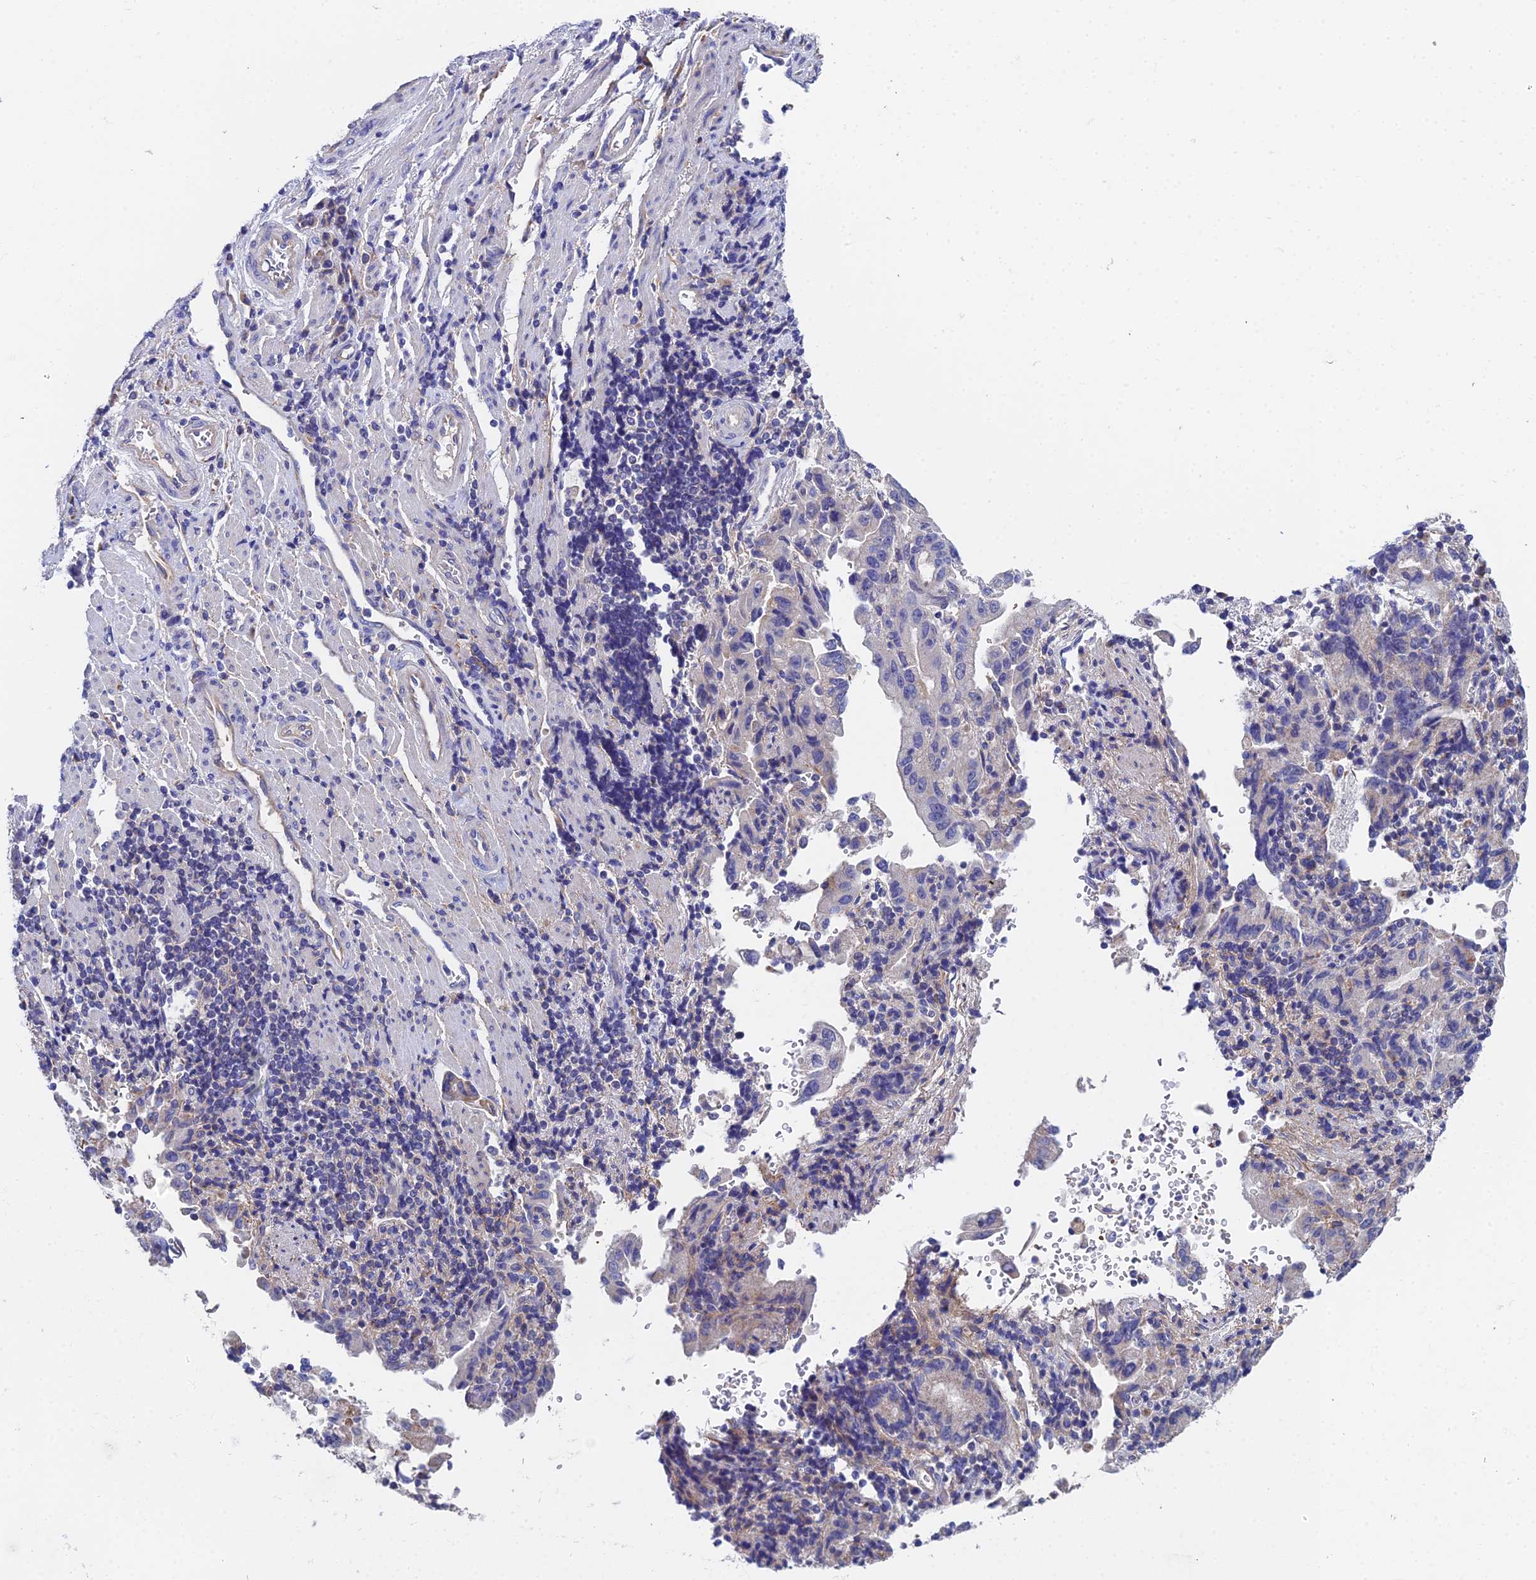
{"staining": {"intensity": "negative", "quantity": "none", "location": "none"}, "tissue": "stomach cancer", "cell_type": "Tumor cells", "image_type": "cancer", "snomed": [{"axis": "morphology", "description": "Adenocarcinoma, NOS"}, {"axis": "topography", "description": "Stomach"}], "caption": "The immunohistochemistry photomicrograph has no significant positivity in tumor cells of adenocarcinoma (stomach) tissue.", "gene": "UBE2L3", "patient": {"sex": "male", "age": 62}}